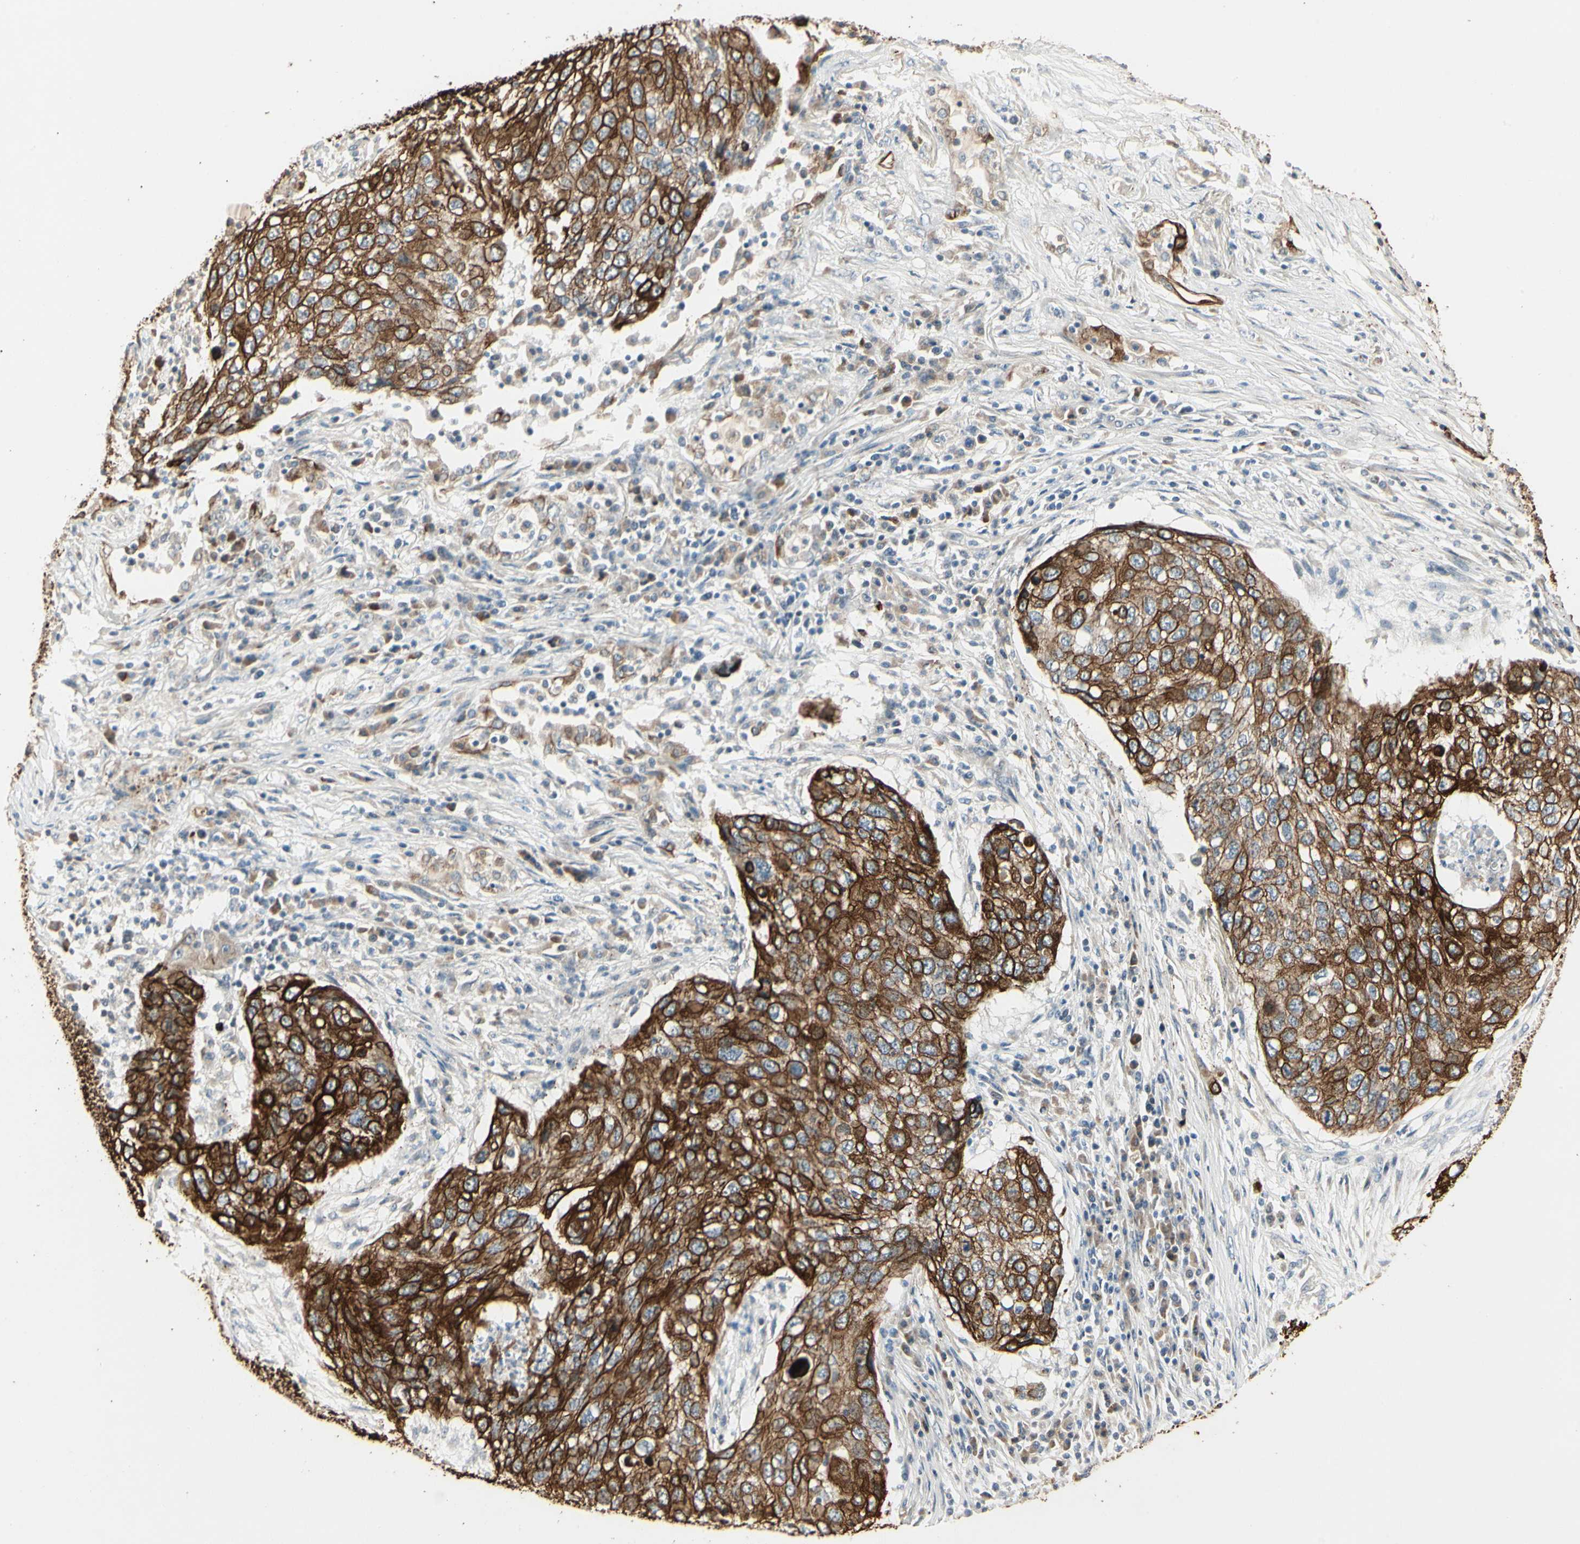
{"staining": {"intensity": "strong", "quantity": ">75%", "location": "cytoplasmic/membranous"}, "tissue": "lung cancer", "cell_type": "Tumor cells", "image_type": "cancer", "snomed": [{"axis": "morphology", "description": "Squamous cell carcinoma, NOS"}, {"axis": "topography", "description": "Lung"}], "caption": "The image reveals a brown stain indicating the presence of a protein in the cytoplasmic/membranous of tumor cells in squamous cell carcinoma (lung).", "gene": "SKIL", "patient": {"sex": "female", "age": 63}}